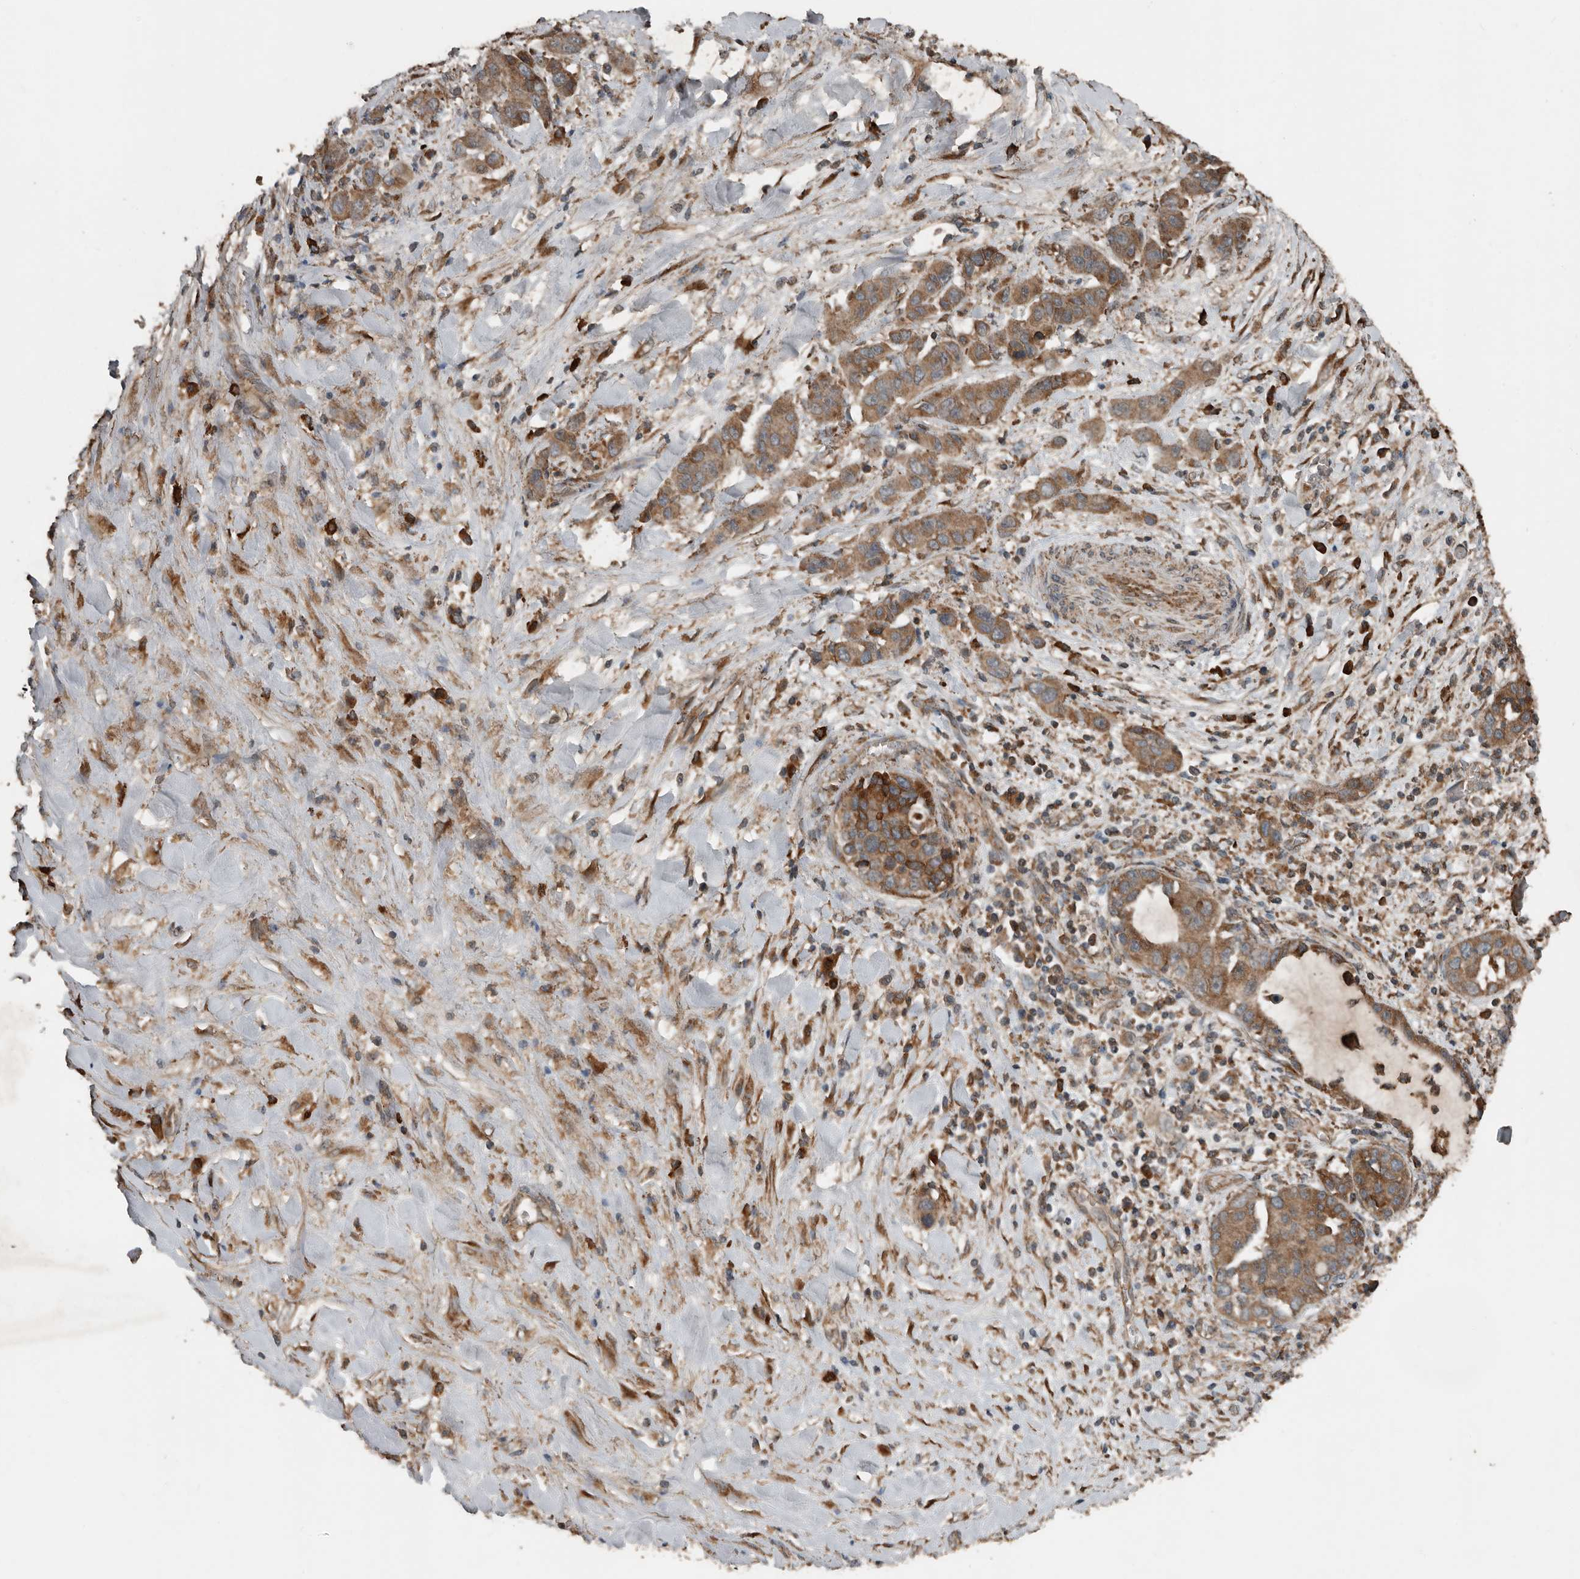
{"staining": {"intensity": "moderate", "quantity": ">75%", "location": "cytoplasmic/membranous"}, "tissue": "liver cancer", "cell_type": "Tumor cells", "image_type": "cancer", "snomed": [{"axis": "morphology", "description": "Cholangiocarcinoma"}, {"axis": "topography", "description": "Liver"}], "caption": "A histopathology image of human liver cholangiocarcinoma stained for a protein reveals moderate cytoplasmic/membranous brown staining in tumor cells. (DAB IHC, brown staining for protein, blue staining for nuclei).", "gene": "RNF207", "patient": {"sex": "female", "age": 52}}